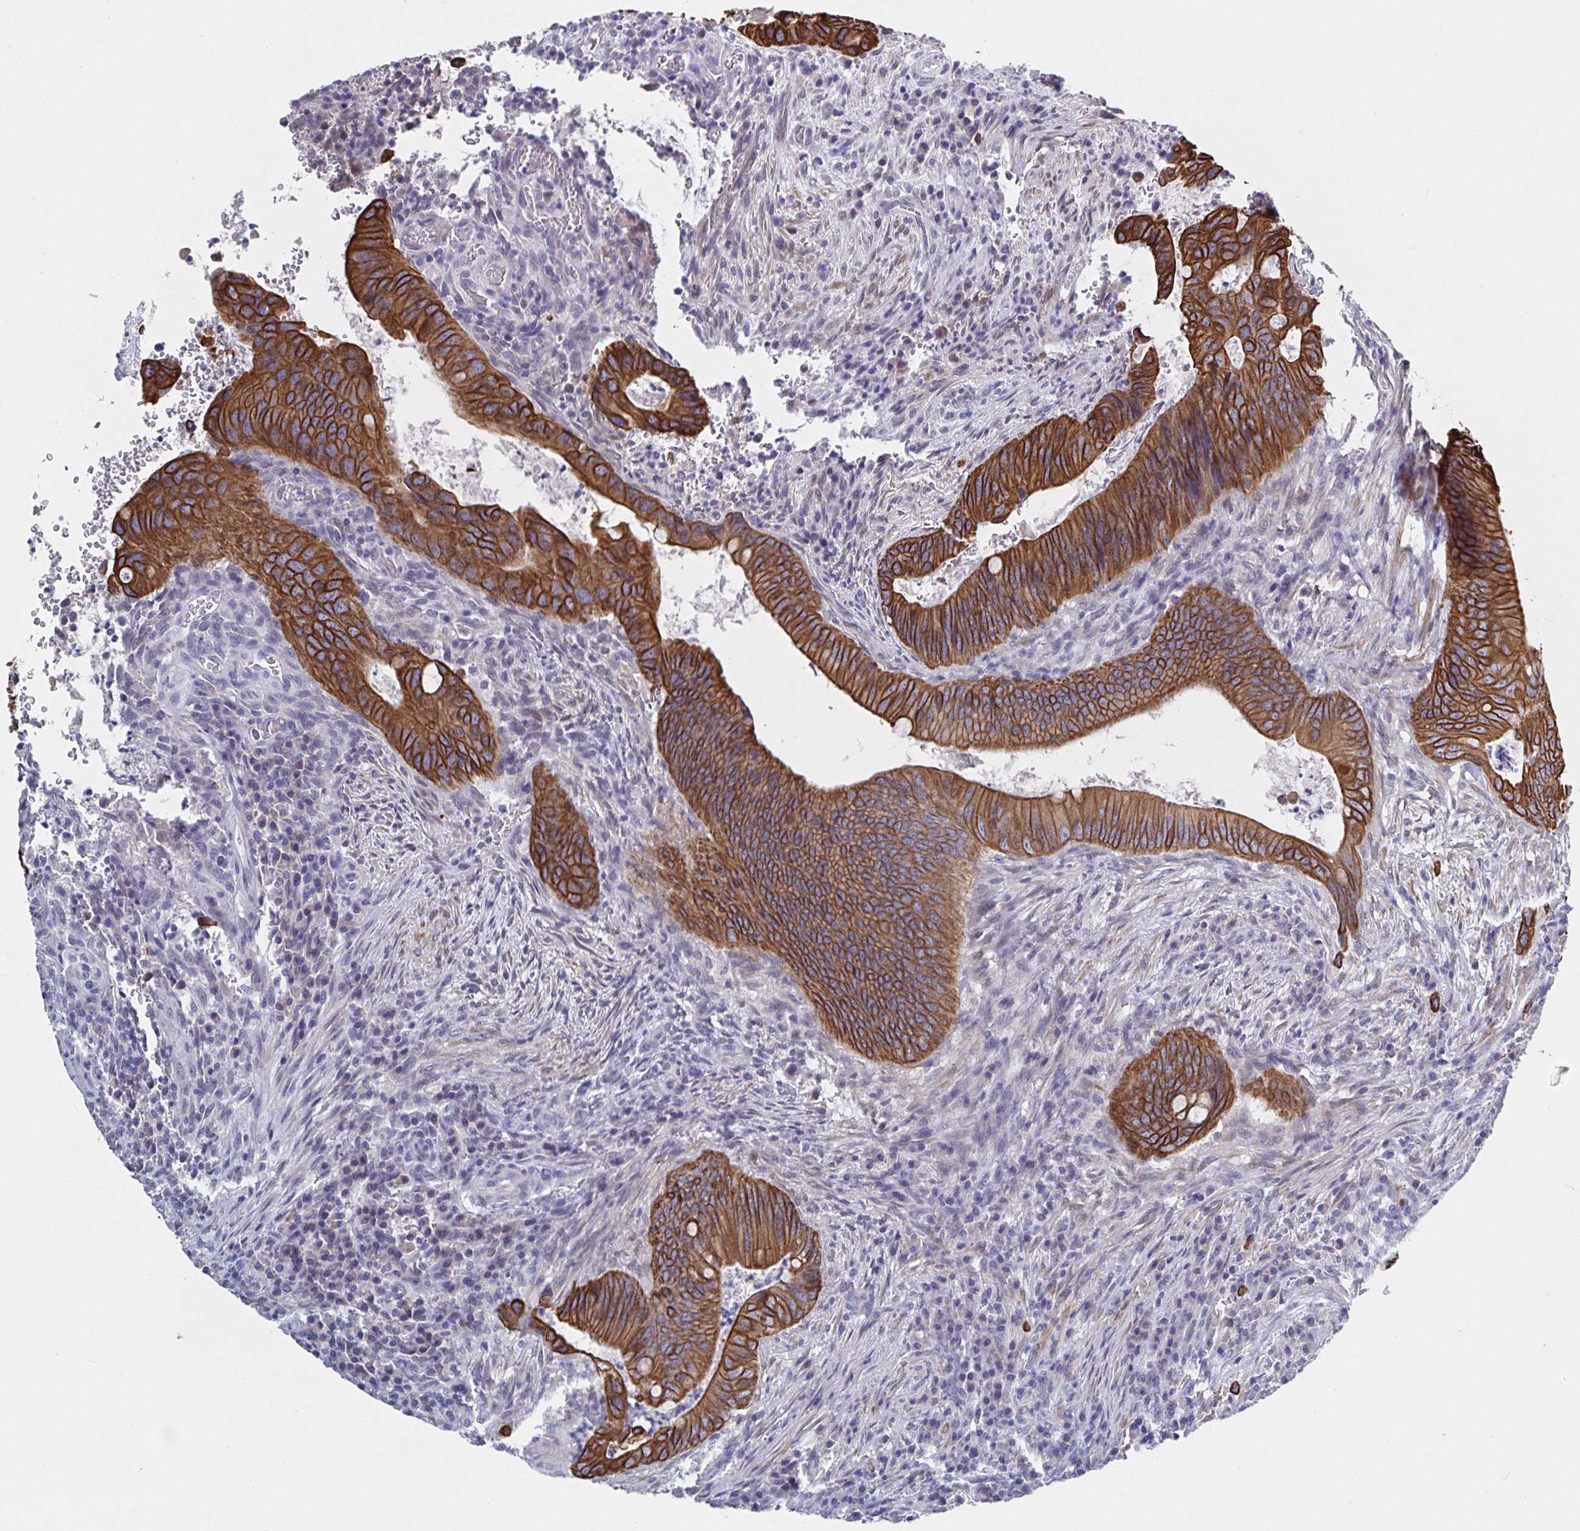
{"staining": {"intensity": "strong", "quantity": ">75%", "location": "cytoplasmic/membranous"}, "tissue": "colorectal cancer", "cell_type": "Tumor cells", "image_type": "cancer", "snomed": [{"axis": "morphology", "description": "Adenocarcinoma, NOS"}, {"axis": "topography", "description": "Colon"}], "caption": "Protein analysis of colorectal cancer (adenocarcinoma) tissue exhibits strong cytoplasmic/membranous positivity in approximately >75% of tumor cells.", "gene": "ZIK1", "patient": {"sex": "female", "age": 74}}